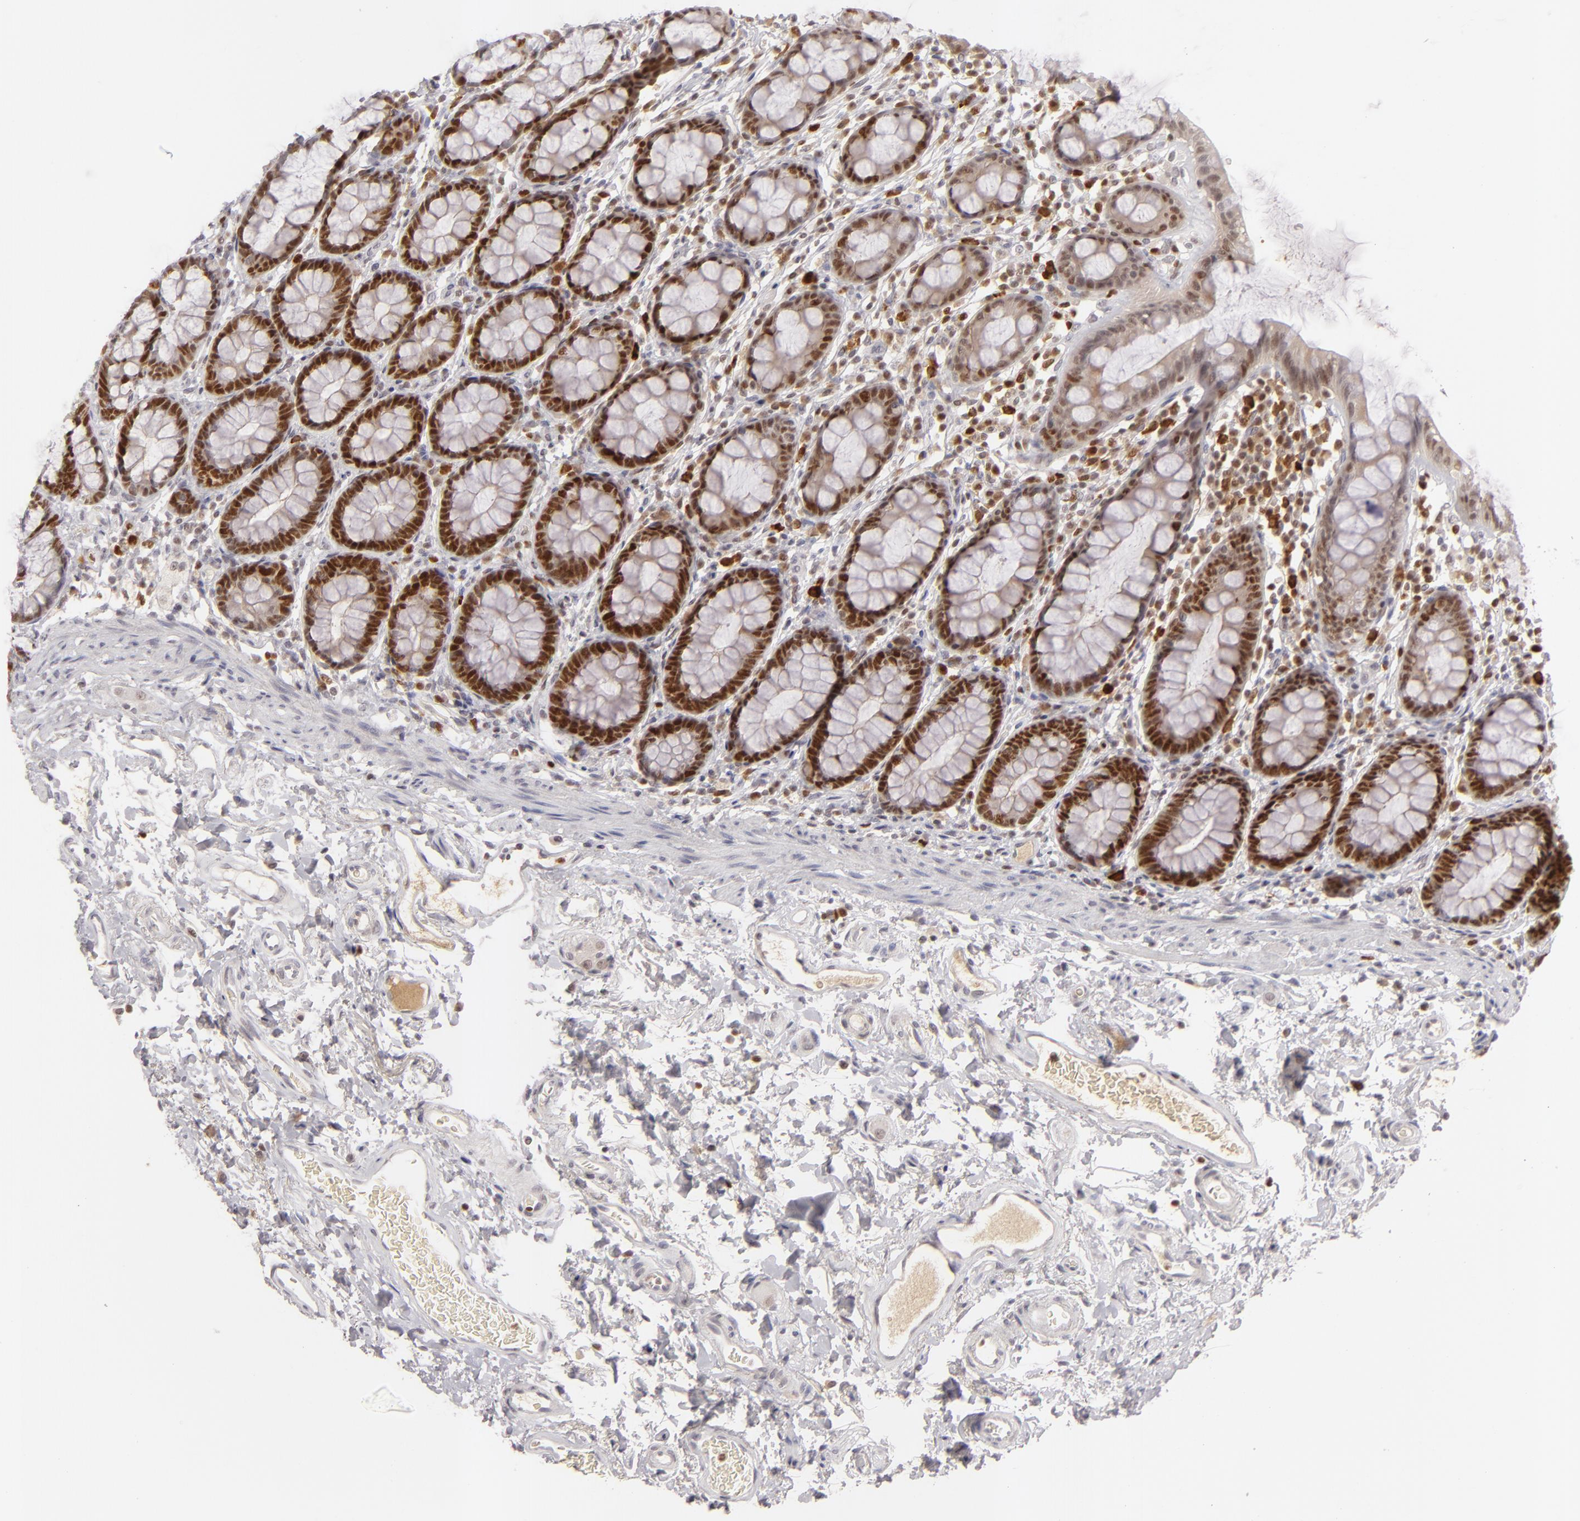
{"staining": {"intensity": "strong", "quantity": "25%-75%", "location": "nuclear"}, "tissue": "rectum", "cell_type": "Glandular cells", "image_type": "normal", "snomed": [{"axis": "morphology", "description": "Normal tissue, NOS"}, {"axis": "topography", "description": "Rectum"}], "caption": "A brown stain shows strong nuclear staining of a protein in glandular cells of unremarkable rectum.", "gene": "FEN1", "patient": {"sex": "male", "age": 92}}